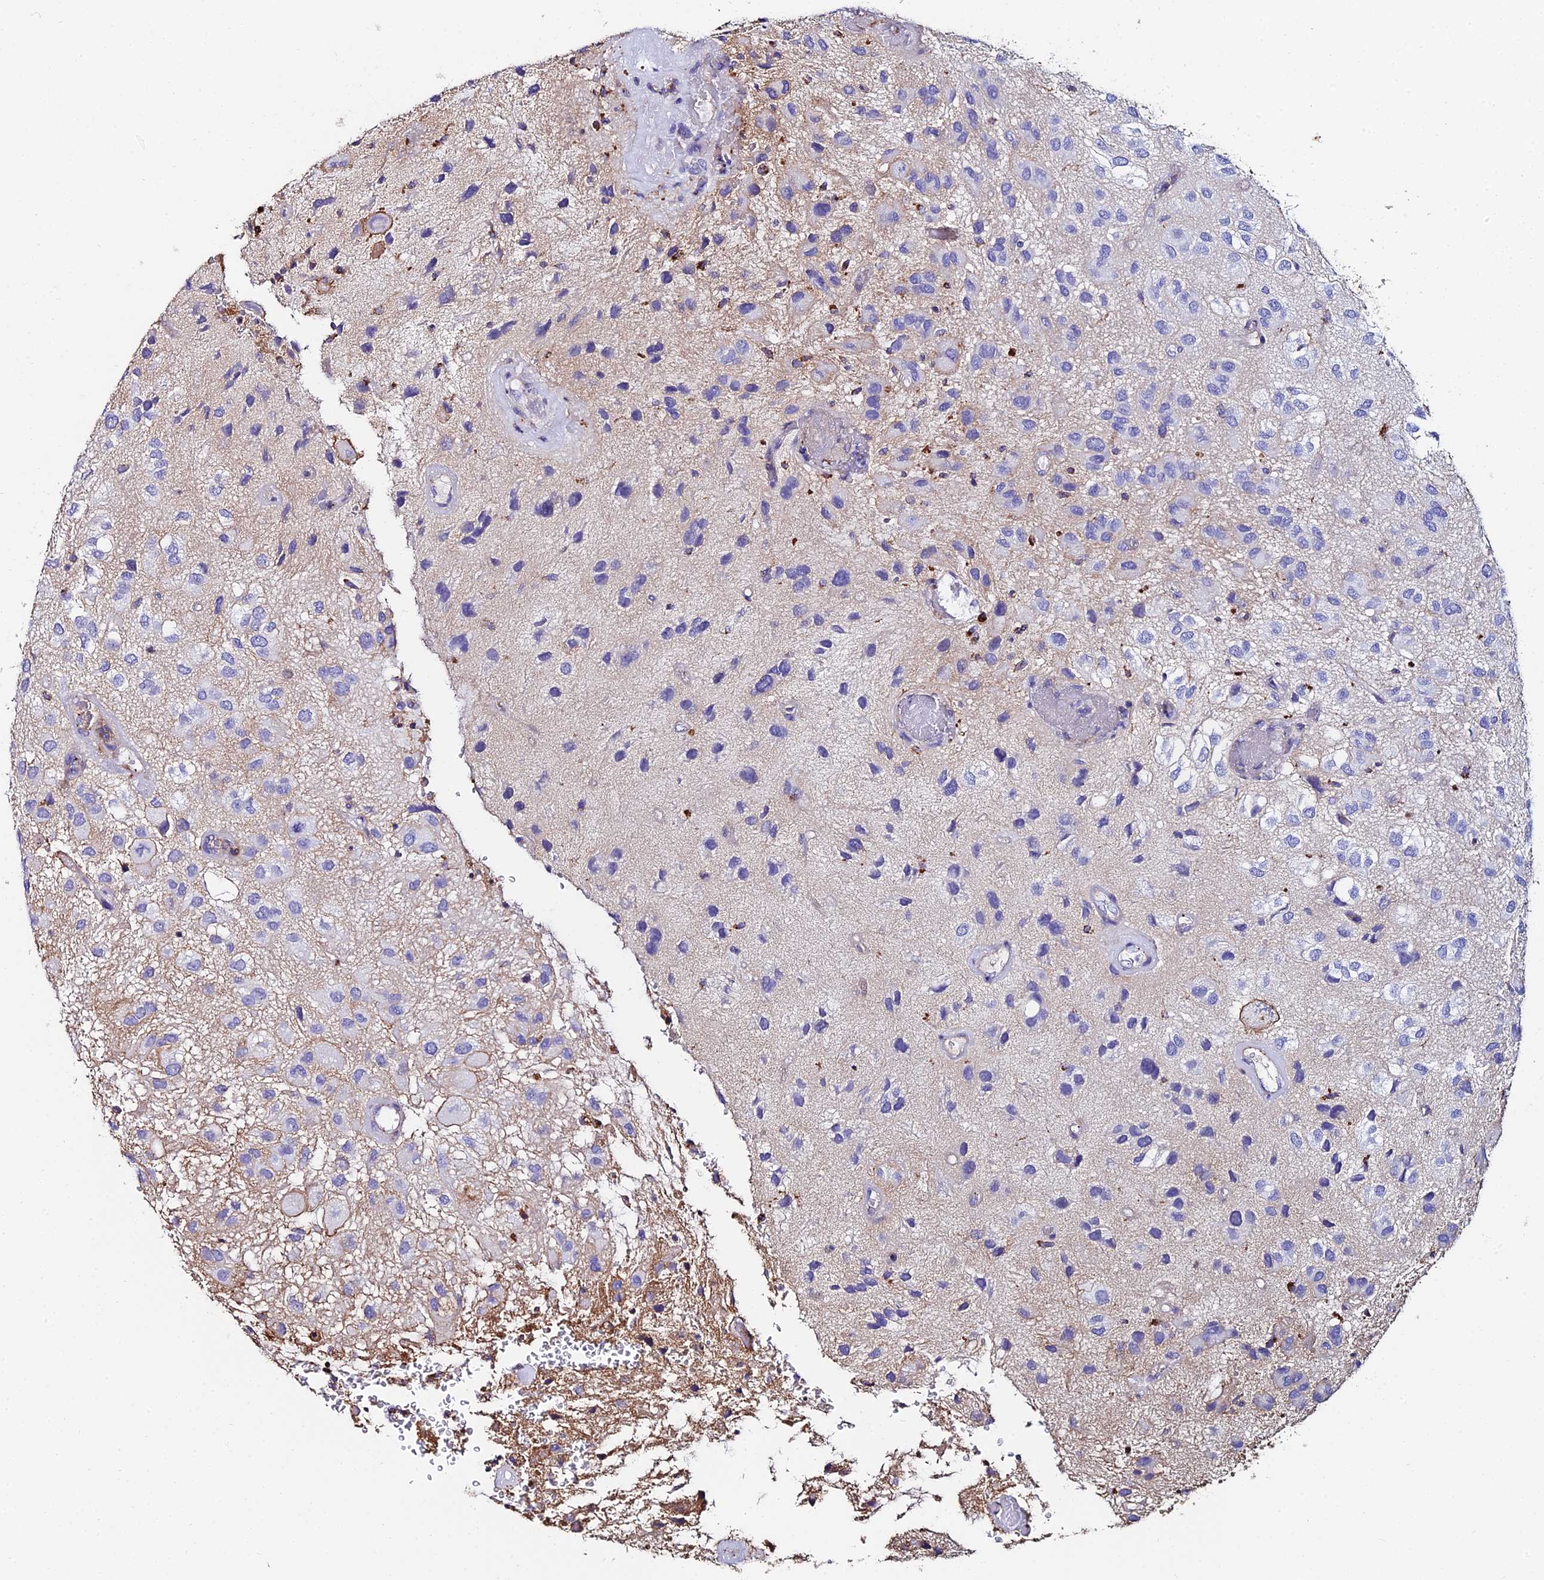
{"staining": {"intensity": "negative", "quantity": "none", "location": "none"}, "tissue": "glioma", "cell_type": "Tumor cells", "image_type": "cancer", "snomed": [{"axis": "morphology", "description": "Glioma, malignant, Low grade"}, {"axis": "topography", "description": "Brain"}], "caption": "High power microscopy photomicrograph of an immunohistochemistry photomicrograph of glioma, revealing no significant positivity in tumor cells.", "gene": "C6", "patient": {"sex": "male", "age": 66}}